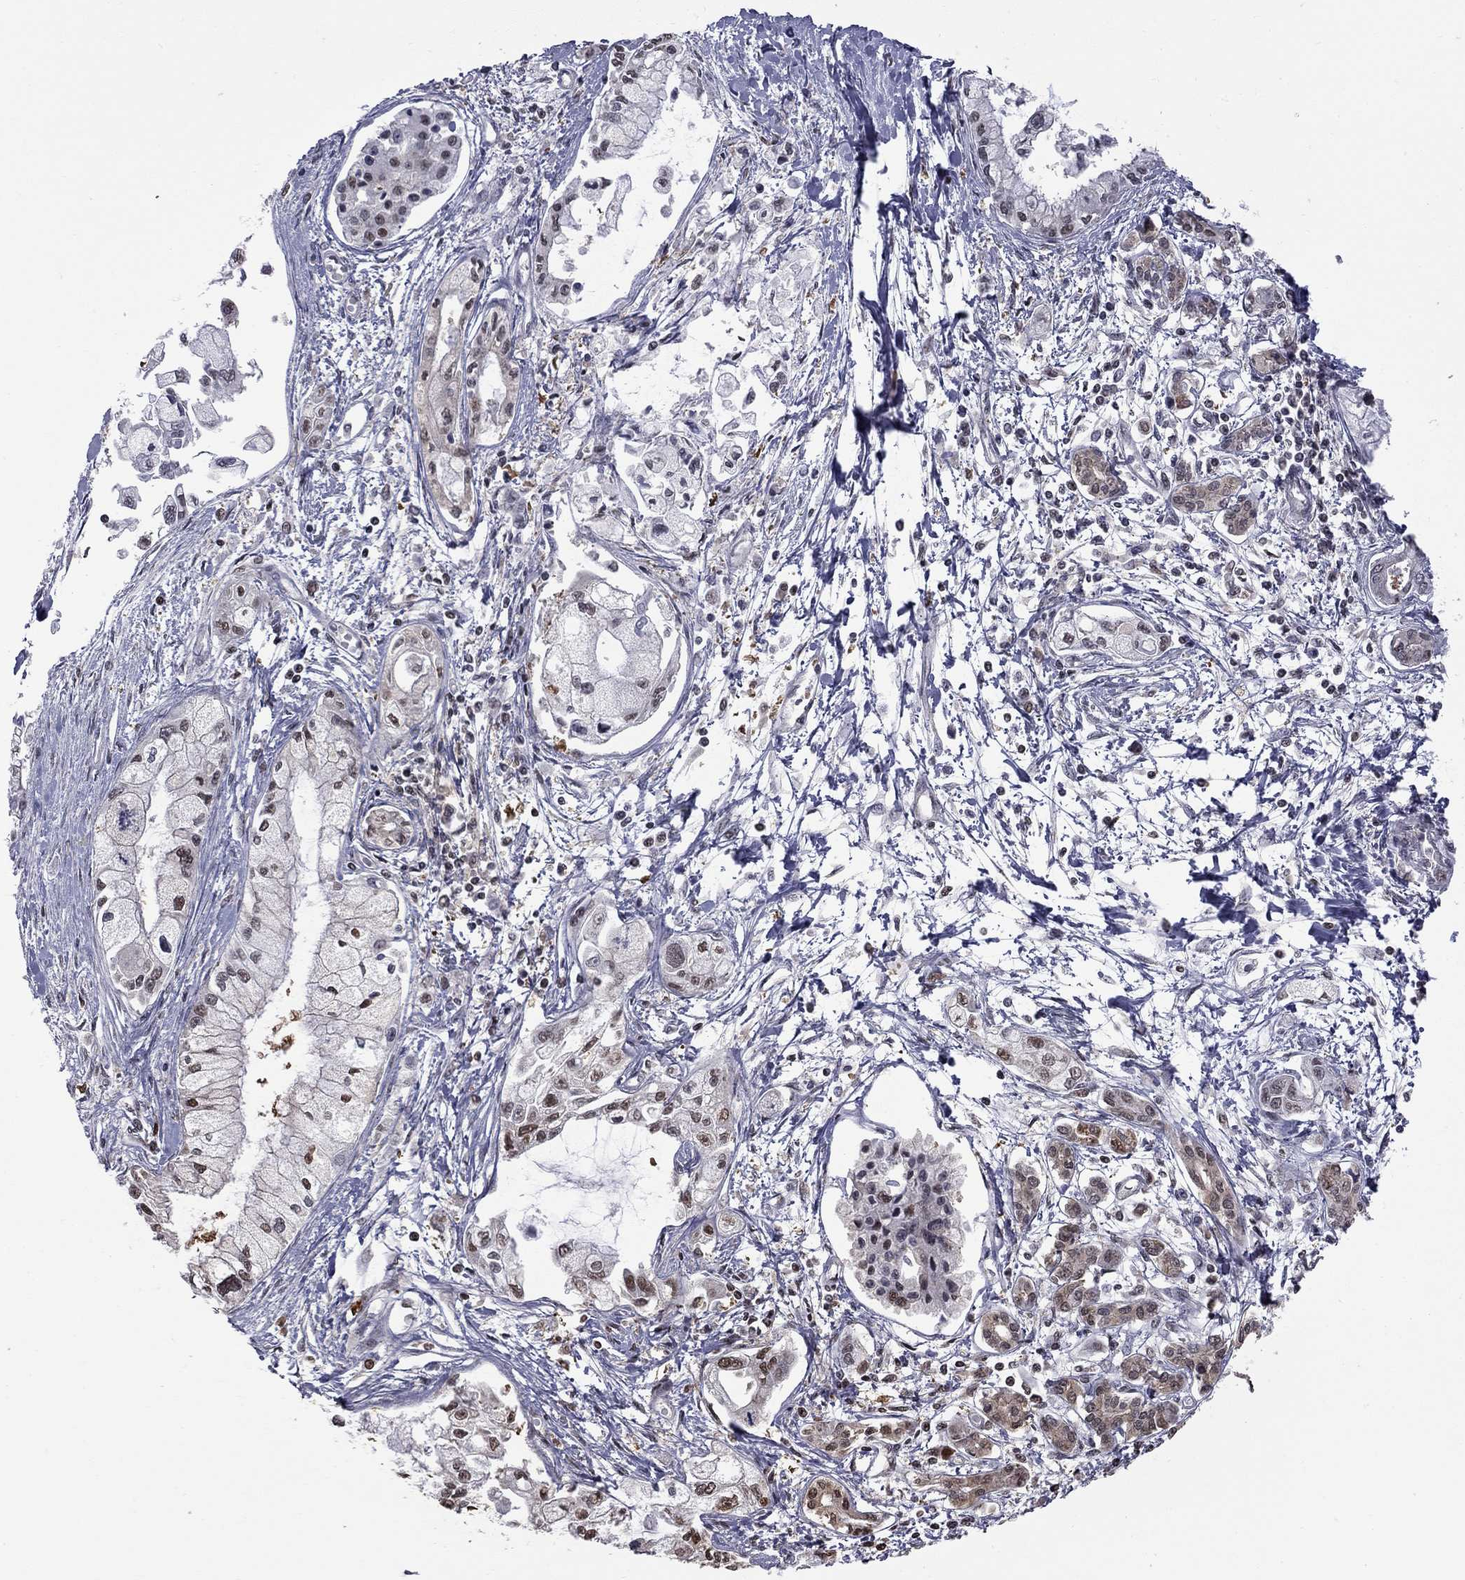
{"staining": {"intensity": "weak", "quantity": "<25%", "location": "cytoplasmic/membranous,nuclear"}, "tissue": "pancreatic cancer", "cell_type": "Tumor cells", "image_type": "cancer", "snomed": [{"axis": "morphology", "description": "Adenocarcinoma, NOS"}, {"axis": "topography", "description": "Pancreas"}], "caption": "IHC of human pancreatic cancer (adenocarcinoma) reveals no positivity in tumor cells.", "gene": "RFWD3", "patient": {"sex": "male", "age": 54}}